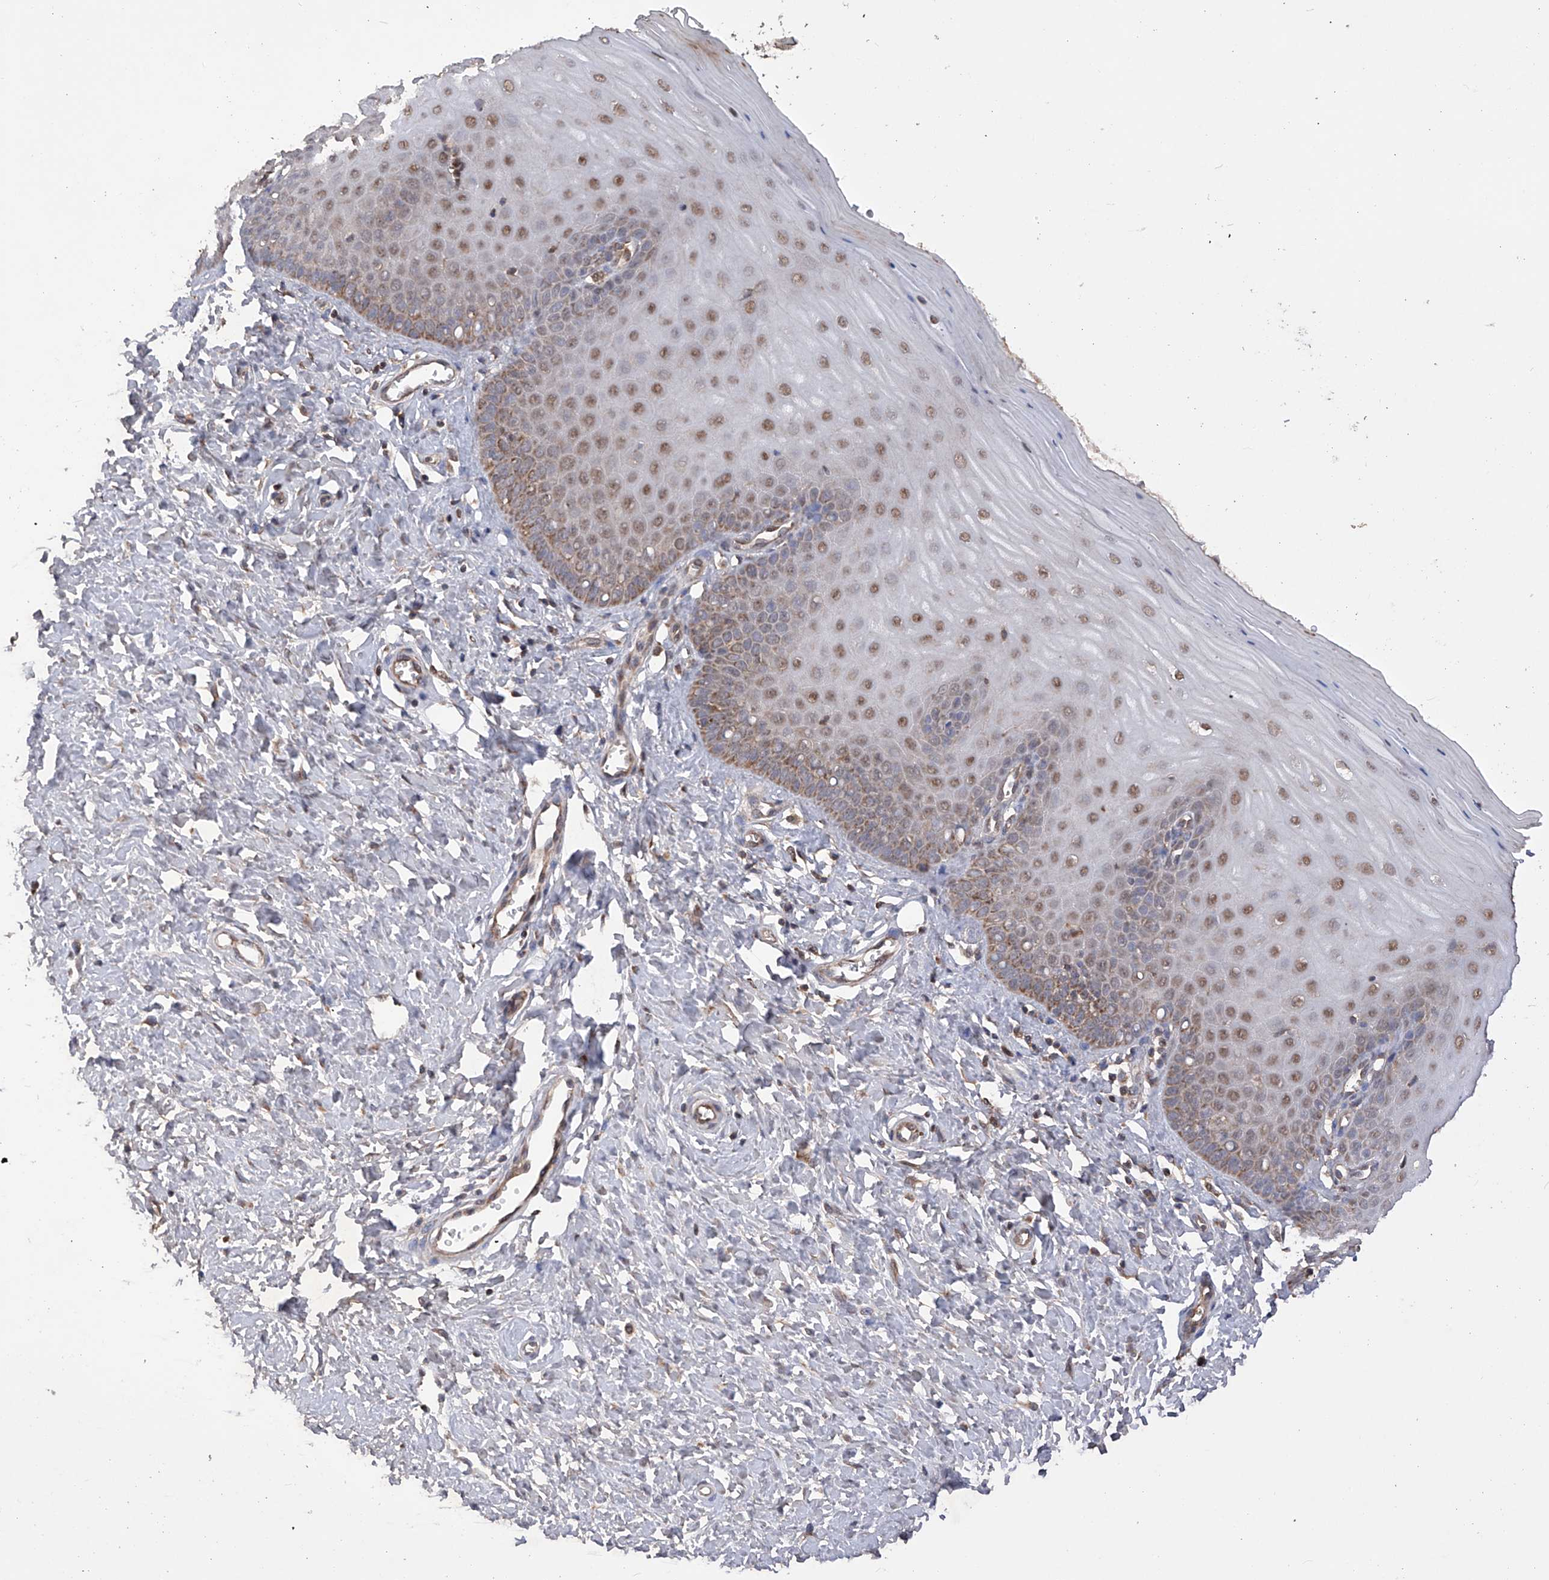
{"staining": {"intensity": "moderate", "quantity": ">75%", "location": "cytoplasmic/membranous,nuclear"}, "tissue": "cervix", "cell_type": "Glandular cells", "image_type": "normal", "snomed": [{"axis": "morphology", "description": "Normal tissue, NOS"}, {"axis": "topography", "description": "Cervix"}], "caption": "Immunohistochemistry staining of benign cervix, which reveals medium levels of moderate cytoplasmic/membranous,nuclear staining in approximately >75% of glandular cells indicating moderate cytoplasmic/membranous,nuclear protein expression. The staining was performed using DAB (3,3'-diaminobenzidine) (brown) for protein detection and nuclei were counterstained in hematoxylin (blue).", "gene": "SDHAF4", "patient": {"sex": "female", "age": 55}}